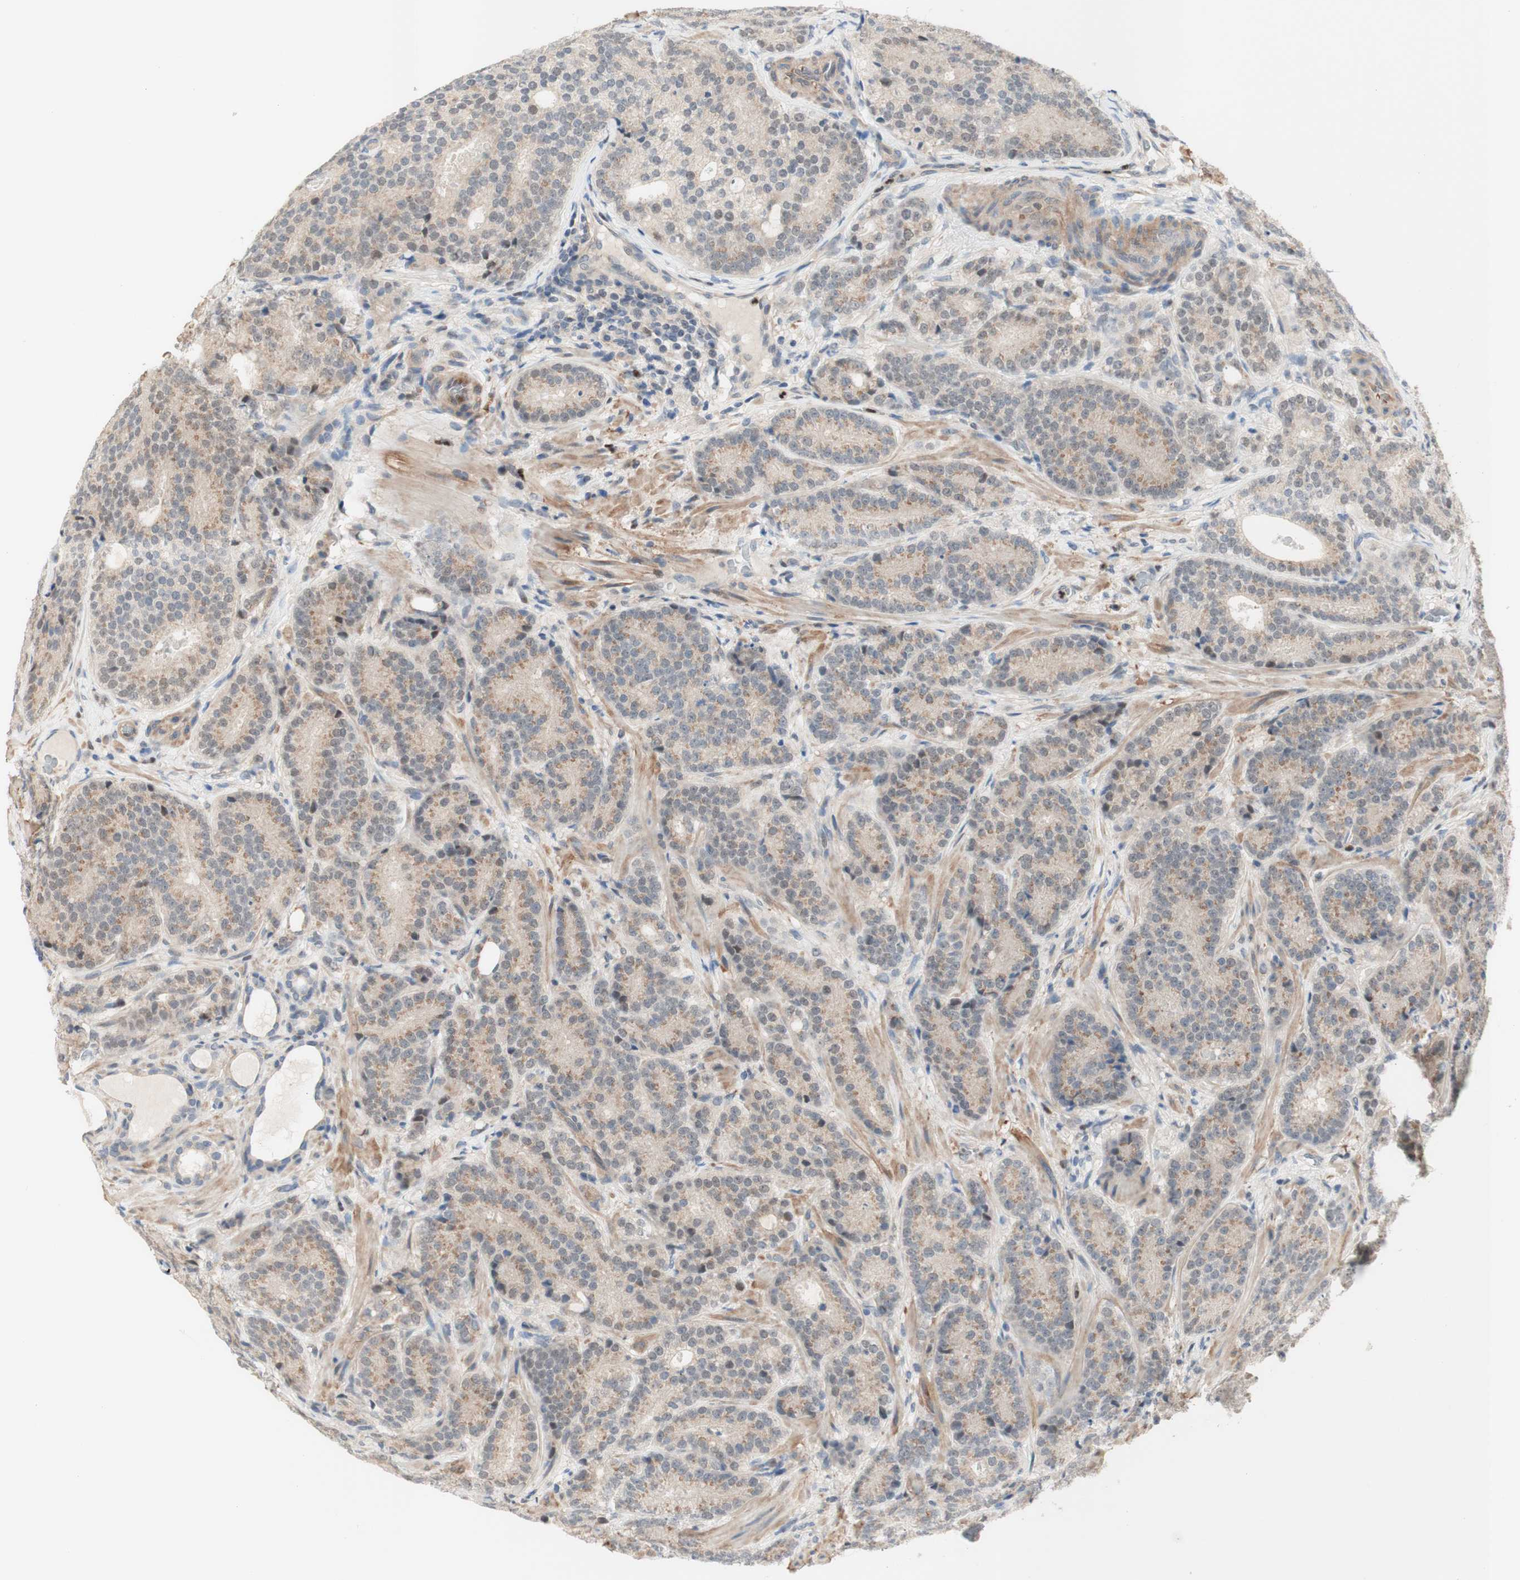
{"staining": {"intensity": "weak", "quantity": "25%-75%", "location": "cytoplasmic/membranous"}, "tissue": "prostate cancer", "cell_type": "Tumor cells", "image_type": "cancer", "snomed": [{"axis": "morphology", "description": "Adenocarcinoma, High grade"}, {"axis": "topography", "description": "Prostate"}], "caption": "The image shows staining of prostate adenocarcinoma (high-grade), revealing weak cytoplasmic/membranous protein expression (brown color) within tumor cells.", "gene": "RFNG", "patient": {"sex": "male", "age": 61}}